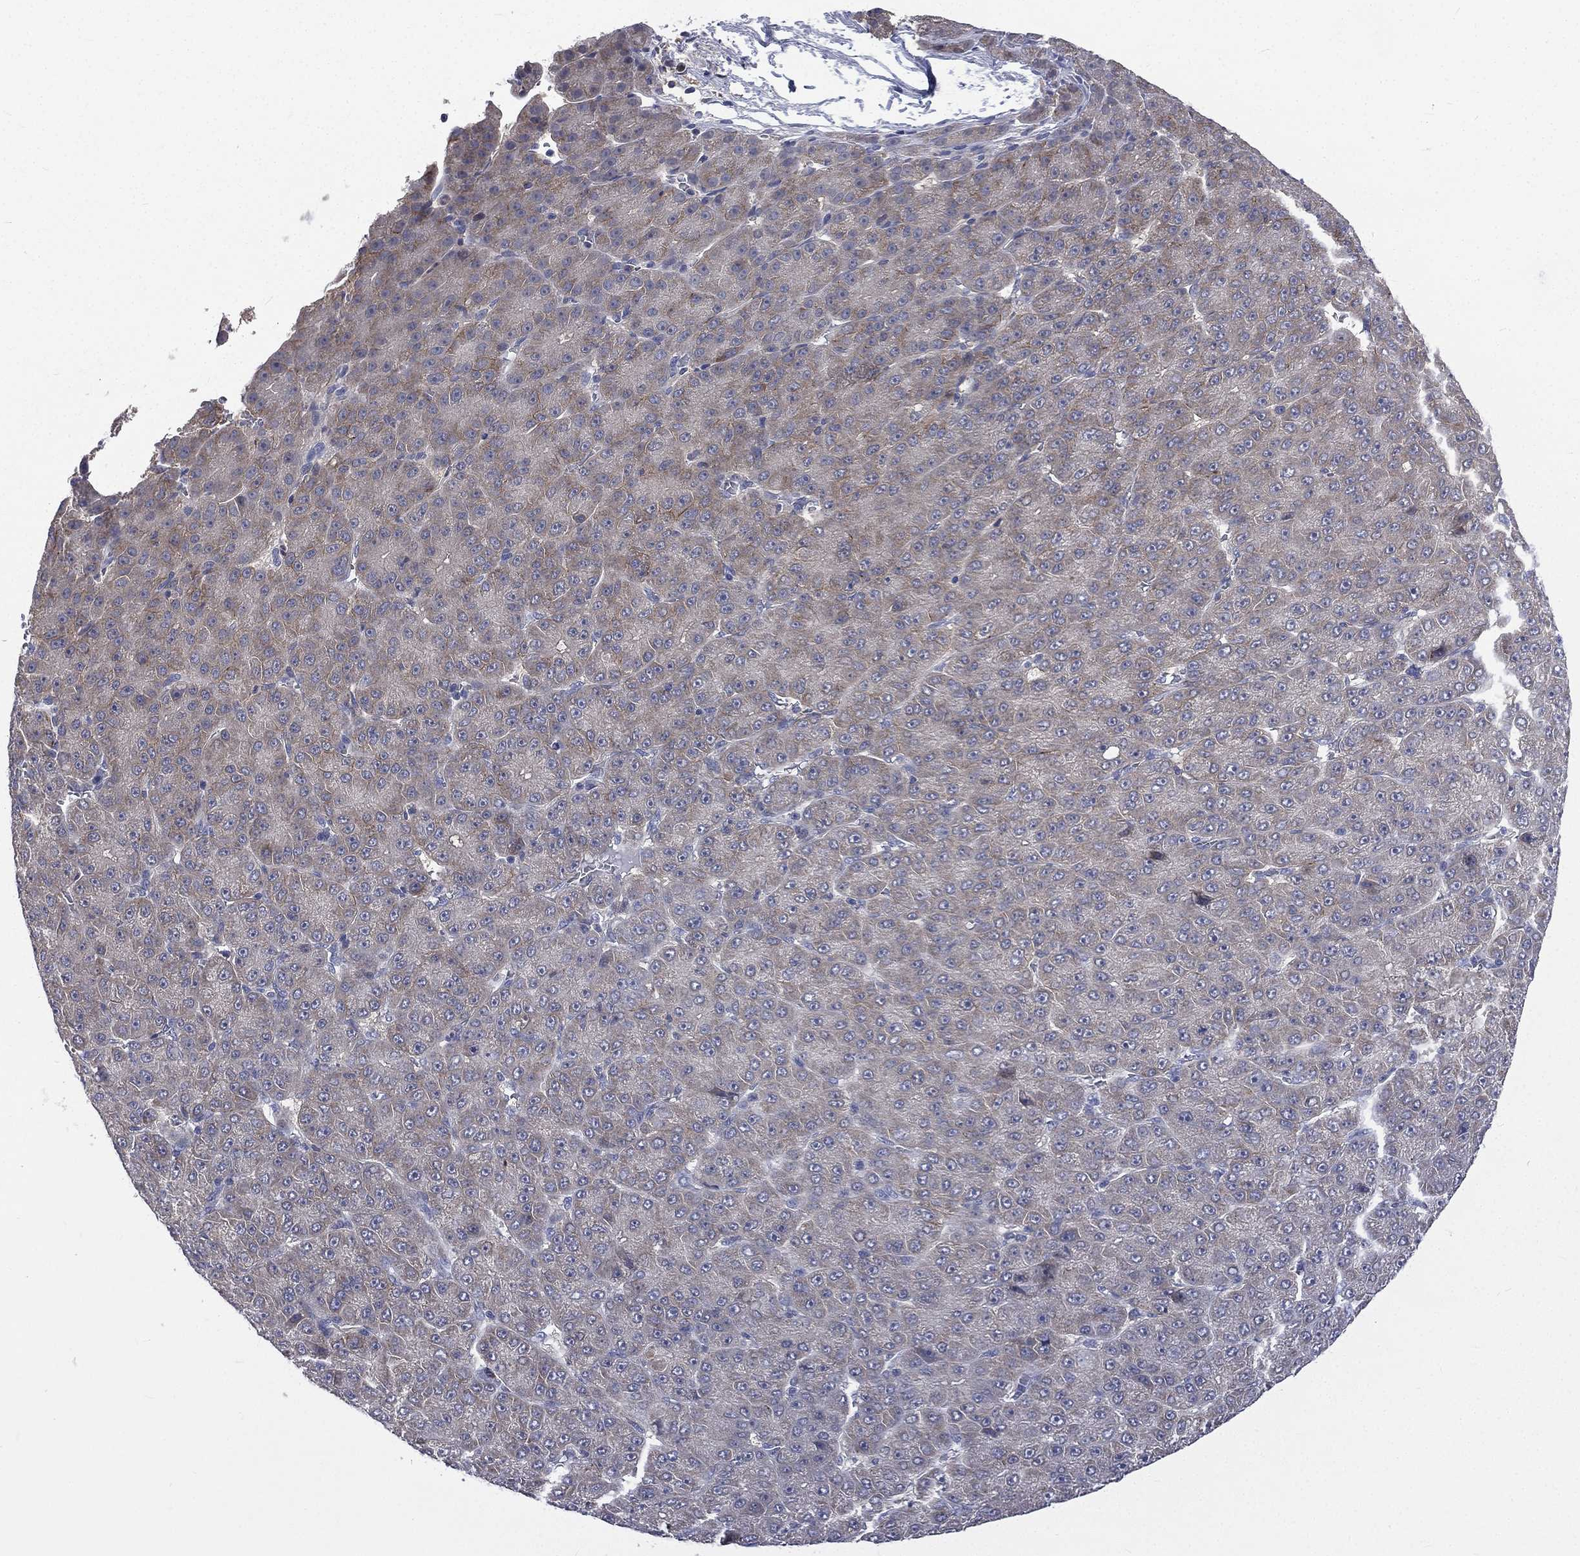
{"staining": {"intensity": "negative", "quantity": "none", "location": "none"}, "tissue": "liver cancer", "cell_type": "Tumor cells", "image_type": "cancer", "snomed": [{"axis": "morphology", "description": "Carcinoma, Hepatocellular, NOS"}, {"axis": "topography", "description": "Liver"}], "caption": "This is an IHC photomicrograph of liver cancer (hepatocellular carcinoma). There is no staining in tumor cells.", "gene": "CA12", "patient": {"sex": "male", "age": 67}}